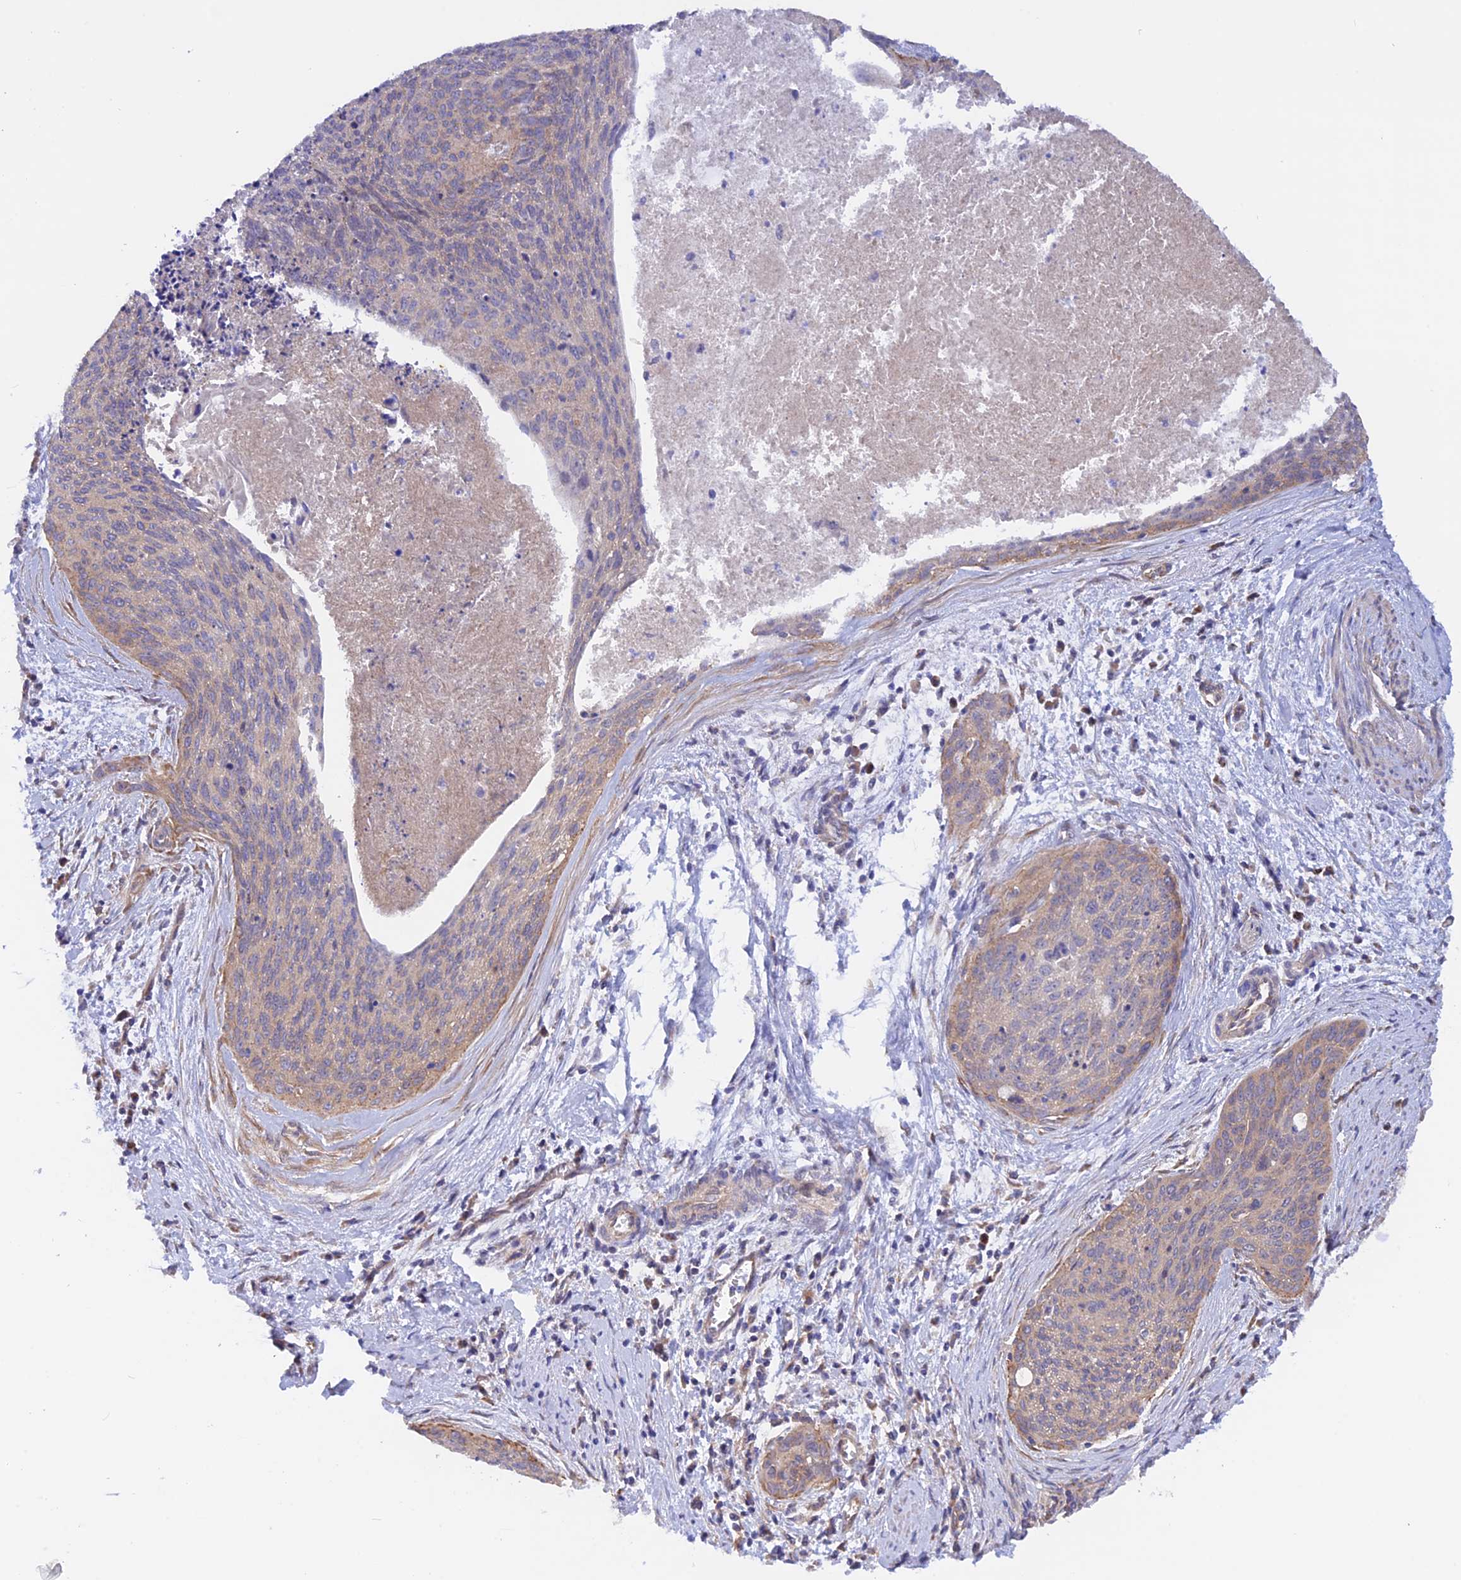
{"staining": {"intensity": "weak", "quantity": "25%-75%", "location": "cytoplasmic/membranous"}, "tissue": "cervical cancer", "cell_type": "Tumor cells", "image_type": "cancer", "snomed": [{"axis": "morphology", "description": "Squamous cell carcinoma, NOS"}, {"axis": "topography", "description": "Cervix"}], "caption": "Protein staining demonstrates weak cytoplasmic/membranous expression in about 25%-75% of tumor cells in squamous cell carcinoma (cervical).", "gene": "HYCC1", "patient": {"sex": "female", "age": 55}}